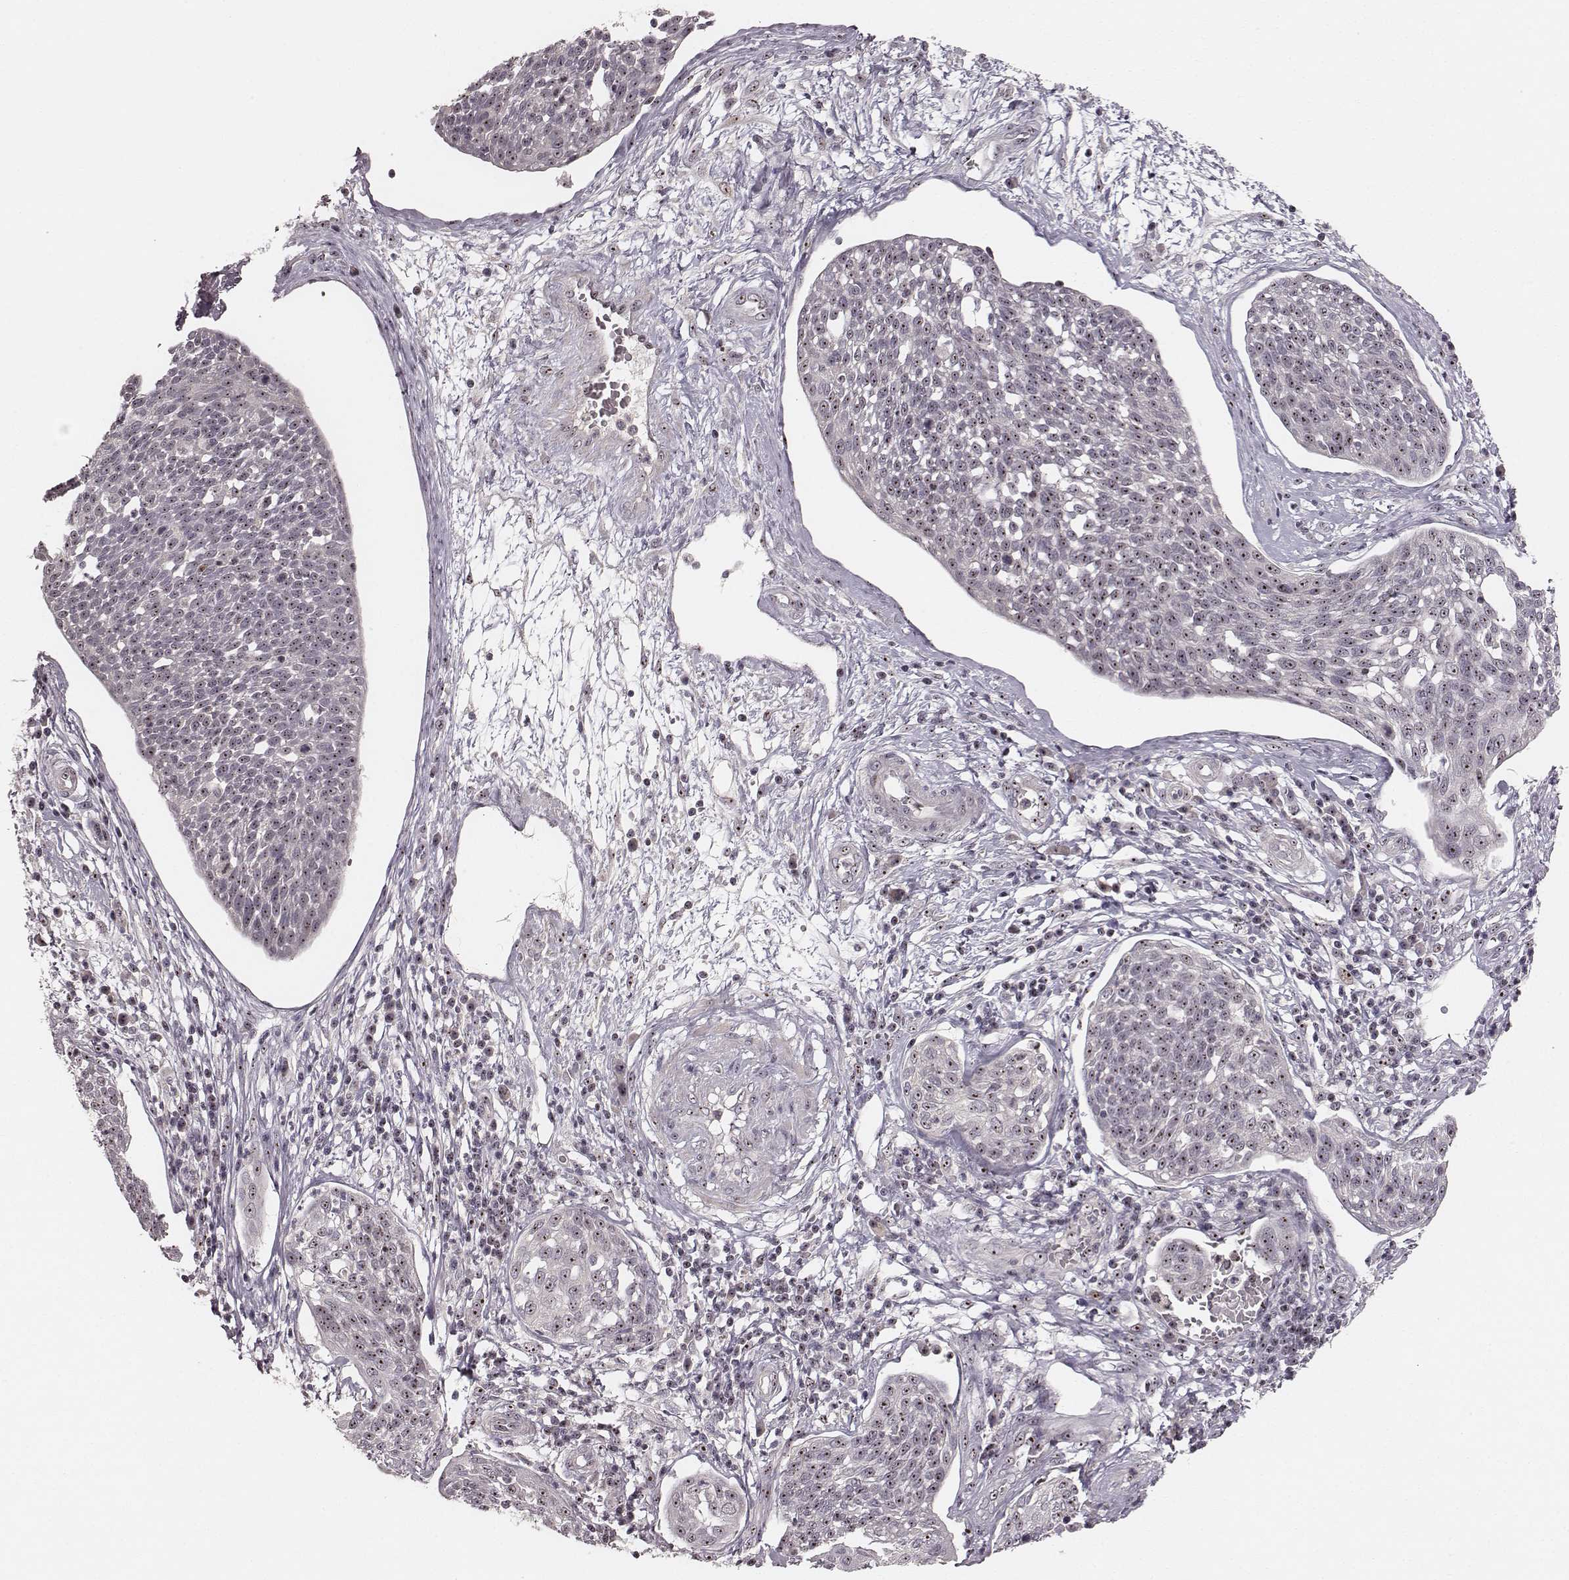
{"staining": {"intensity": "moderate", "quantity": ">75%", "location": "nuclear"}, "tissue": "cervical cancer", "cell_type": "Tumor cells", "image_type": "cancer", "snomed": [{"axis": "morphology", "description": "Squamous cell carcinoma, NOS"}, {"axis": "topography", "description": "Cervix"}], "caption": "Protein expression analysis of squamous cell carcinoma (cervical) exhibits moderate nuclear expression in approximately >75% of tumor cells. (DAB (3,3'-diaminobenzidine) IHC with brightfield microscopy, high magnification).", "gene": "NOP56", "patient": {"sex": "female", "age": 34}}